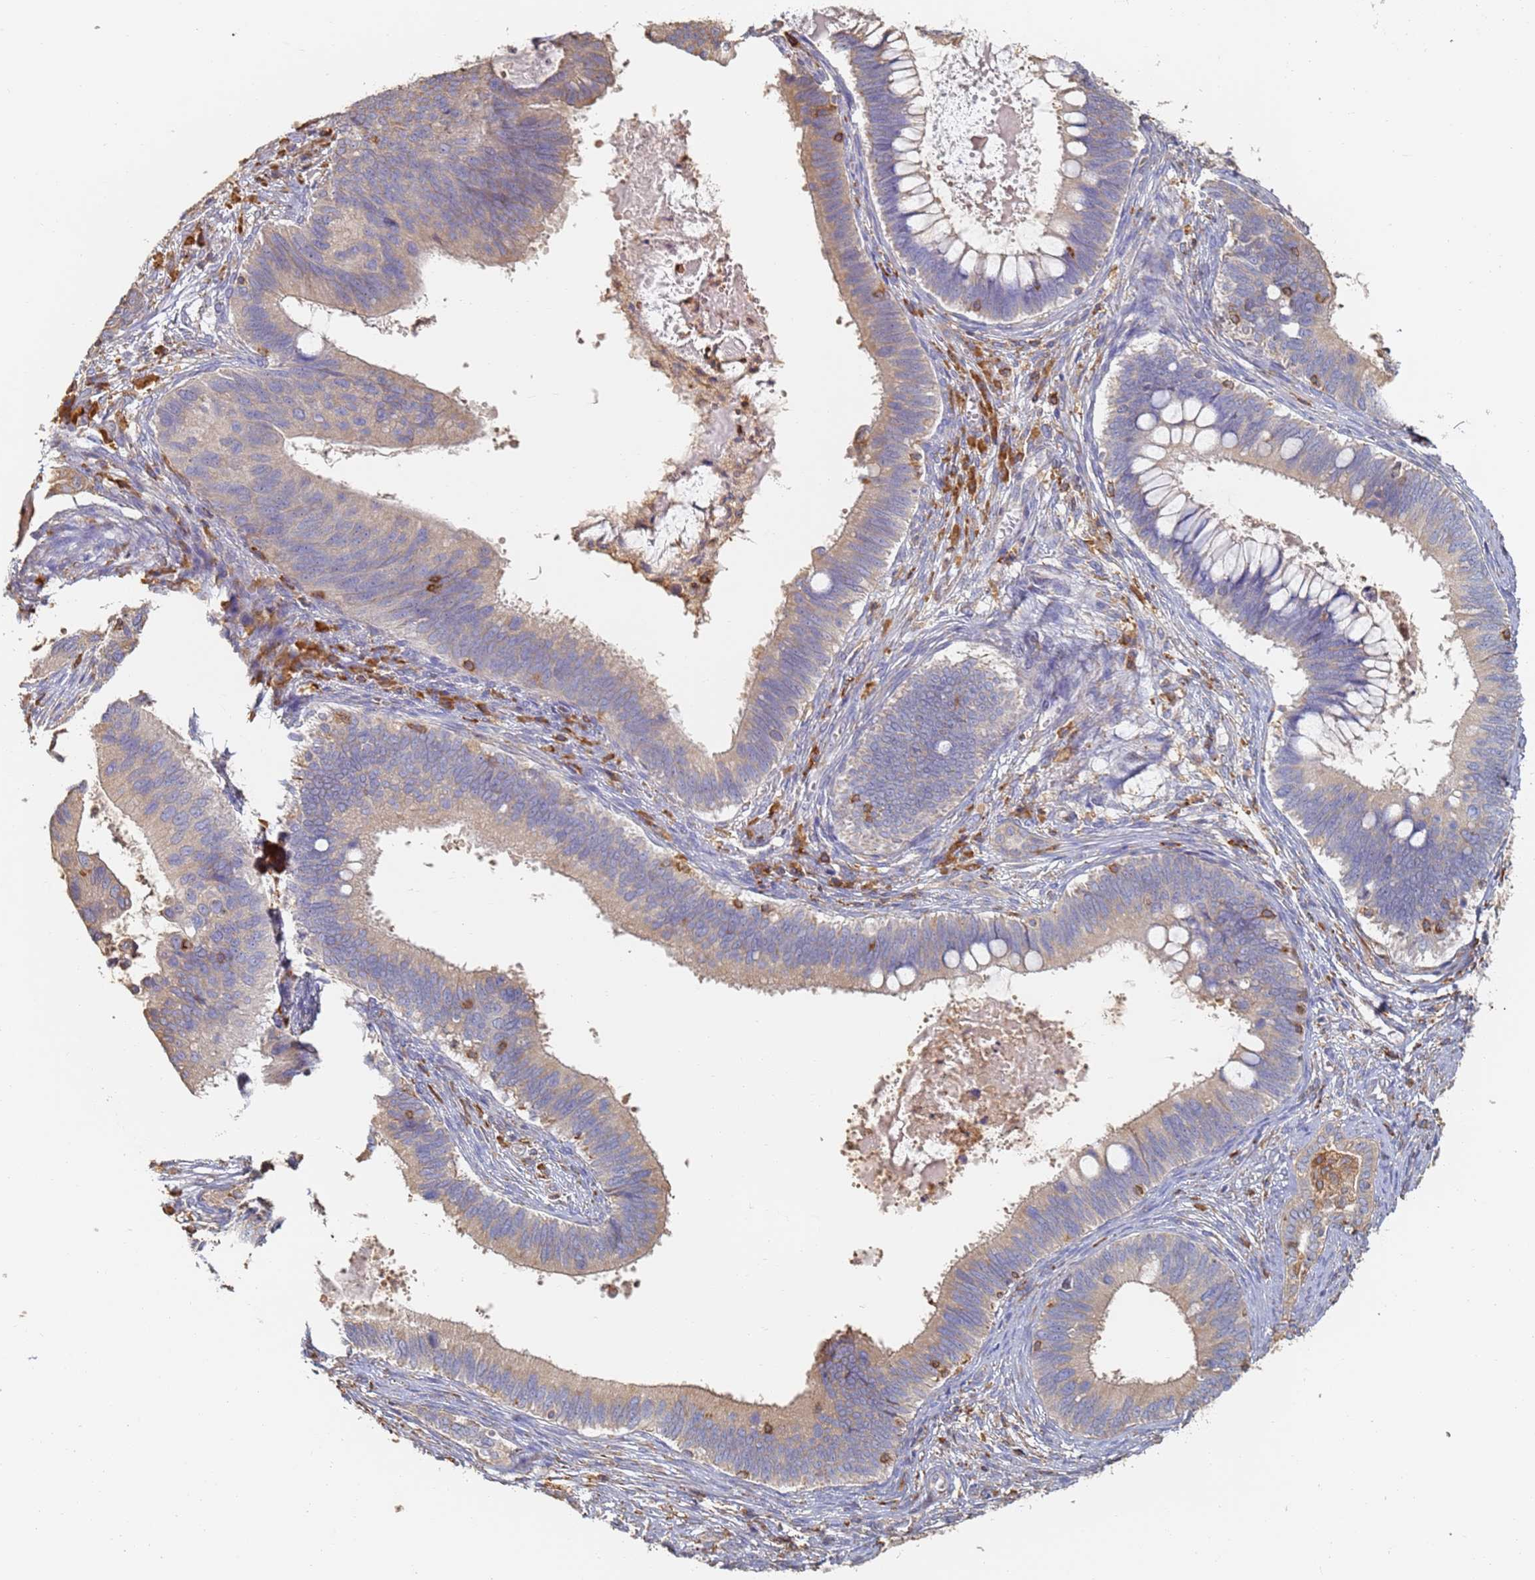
{"staining": {"intensity": "weak", "quantity": "25%-75%", "location": "cytoplasmic/membranous"}, "tissue": "cervical cancer", "cell_type": "Tumor cells", "image_type": "cancer", "snomed": [{"axis": "morphology", "description": "Adenocarcinoma, NOS"}, {"axis": "topography", "description": "Cervix"}], "caption": "Immunohistochemical staining of human cervical cancer reveals low levels of weak cytoplasmic/membranous positivity in about 25%-75% of tumor cells. The protein of interest is stained brown, and the nuclei are stained in blue (DAB IHC with brightfield microscopy, high magnification).", "gene": "BIN2", "patient": {"sex": "female", "age": 42}}